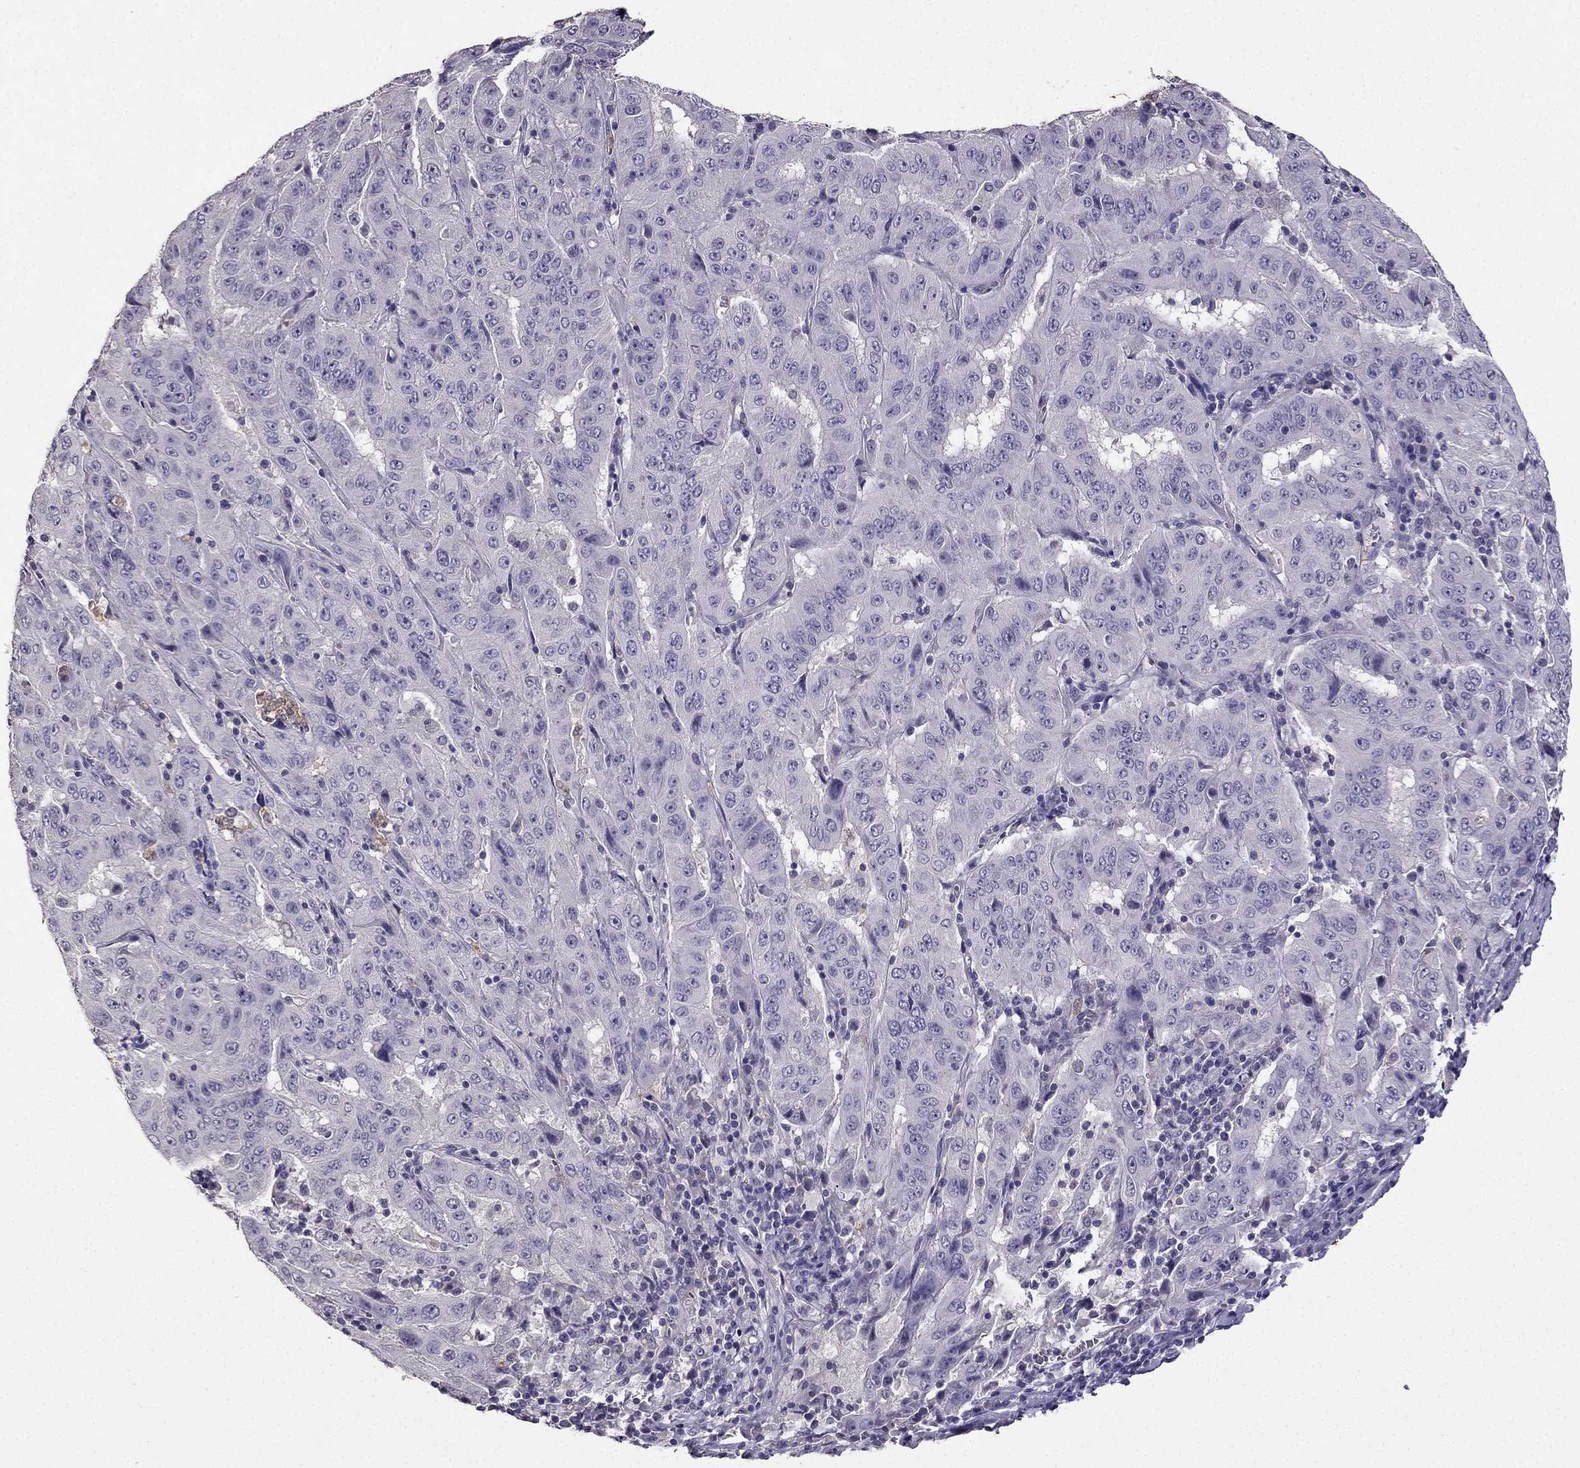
{"staining": {"intensity": "negative", "quantity": "none", "location": "none"}, "tissue": "pancreatic cancer", "cell_type": "Tumor cells", "image_type": "cancer", "snomed": [{"axis": "morphology", "description": "Adenocarcinoma, NOS"}, {"axis": "topography", "description": "Pancreas"}], "caption": "The image shows no staining of tumor cells in pancreatic adenocarcinoma.", "gene": "RFLNB", "patient": {"sex": "male", "age": 63}}